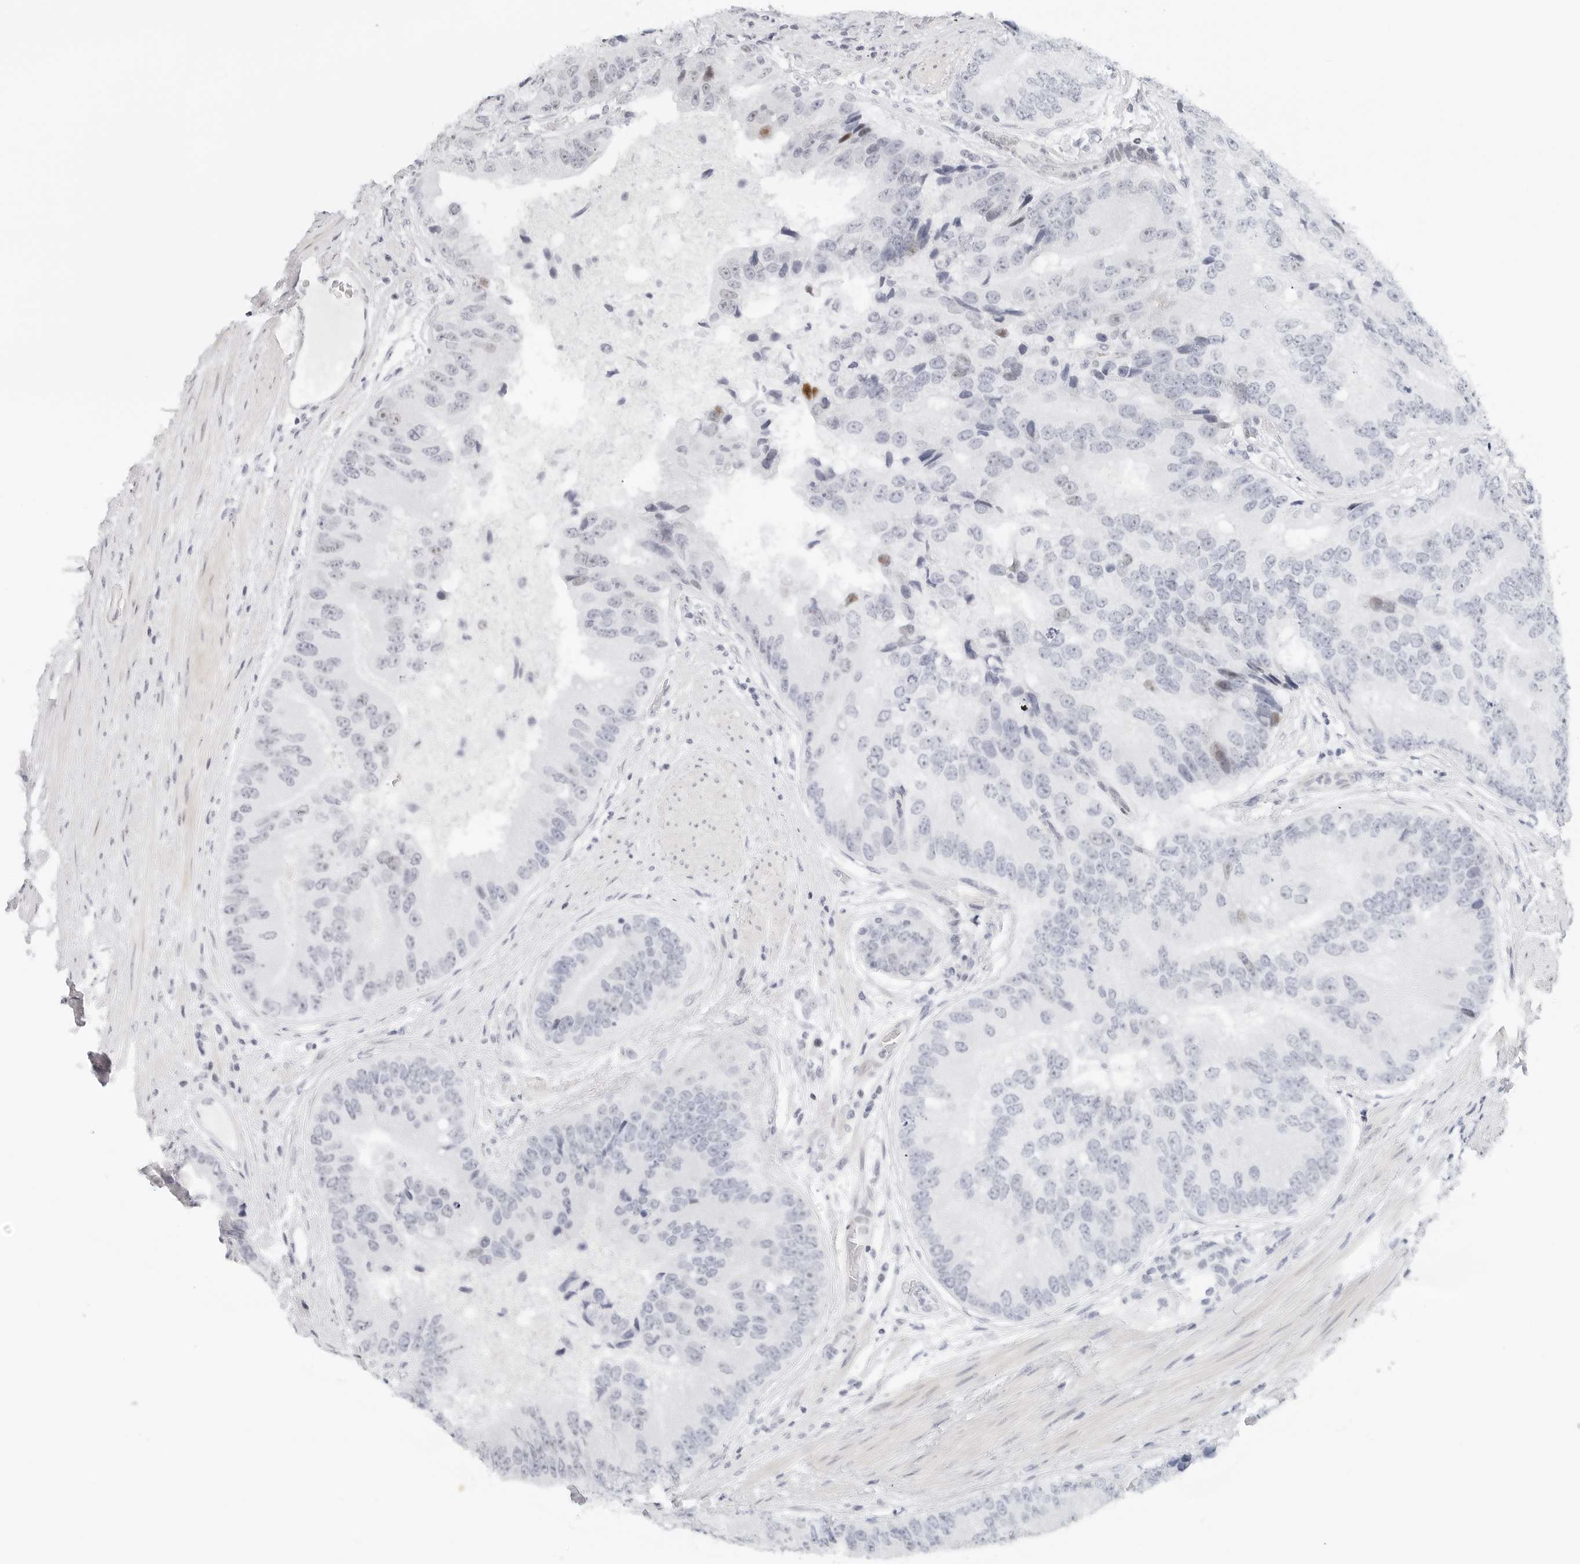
{"staining": {"intensity": "negative", "quantity": "none", "location": "none"}, "tissue": "prostate cancer", "cell_type": "Tumor cells", "image_type": "cancer", "snomed": [{"axis": "morphology", "description": "Adenocarcinoma, High grade"}, {"axis": "topography", "description": "Prostate"}], "caption": "Adenocarcinoma (high-grade) (prostate) stained for a protein using IHC shows no staining tumor cells.", "gene": "NTMT2", "patient": {"sex": "male", "age": 70}}